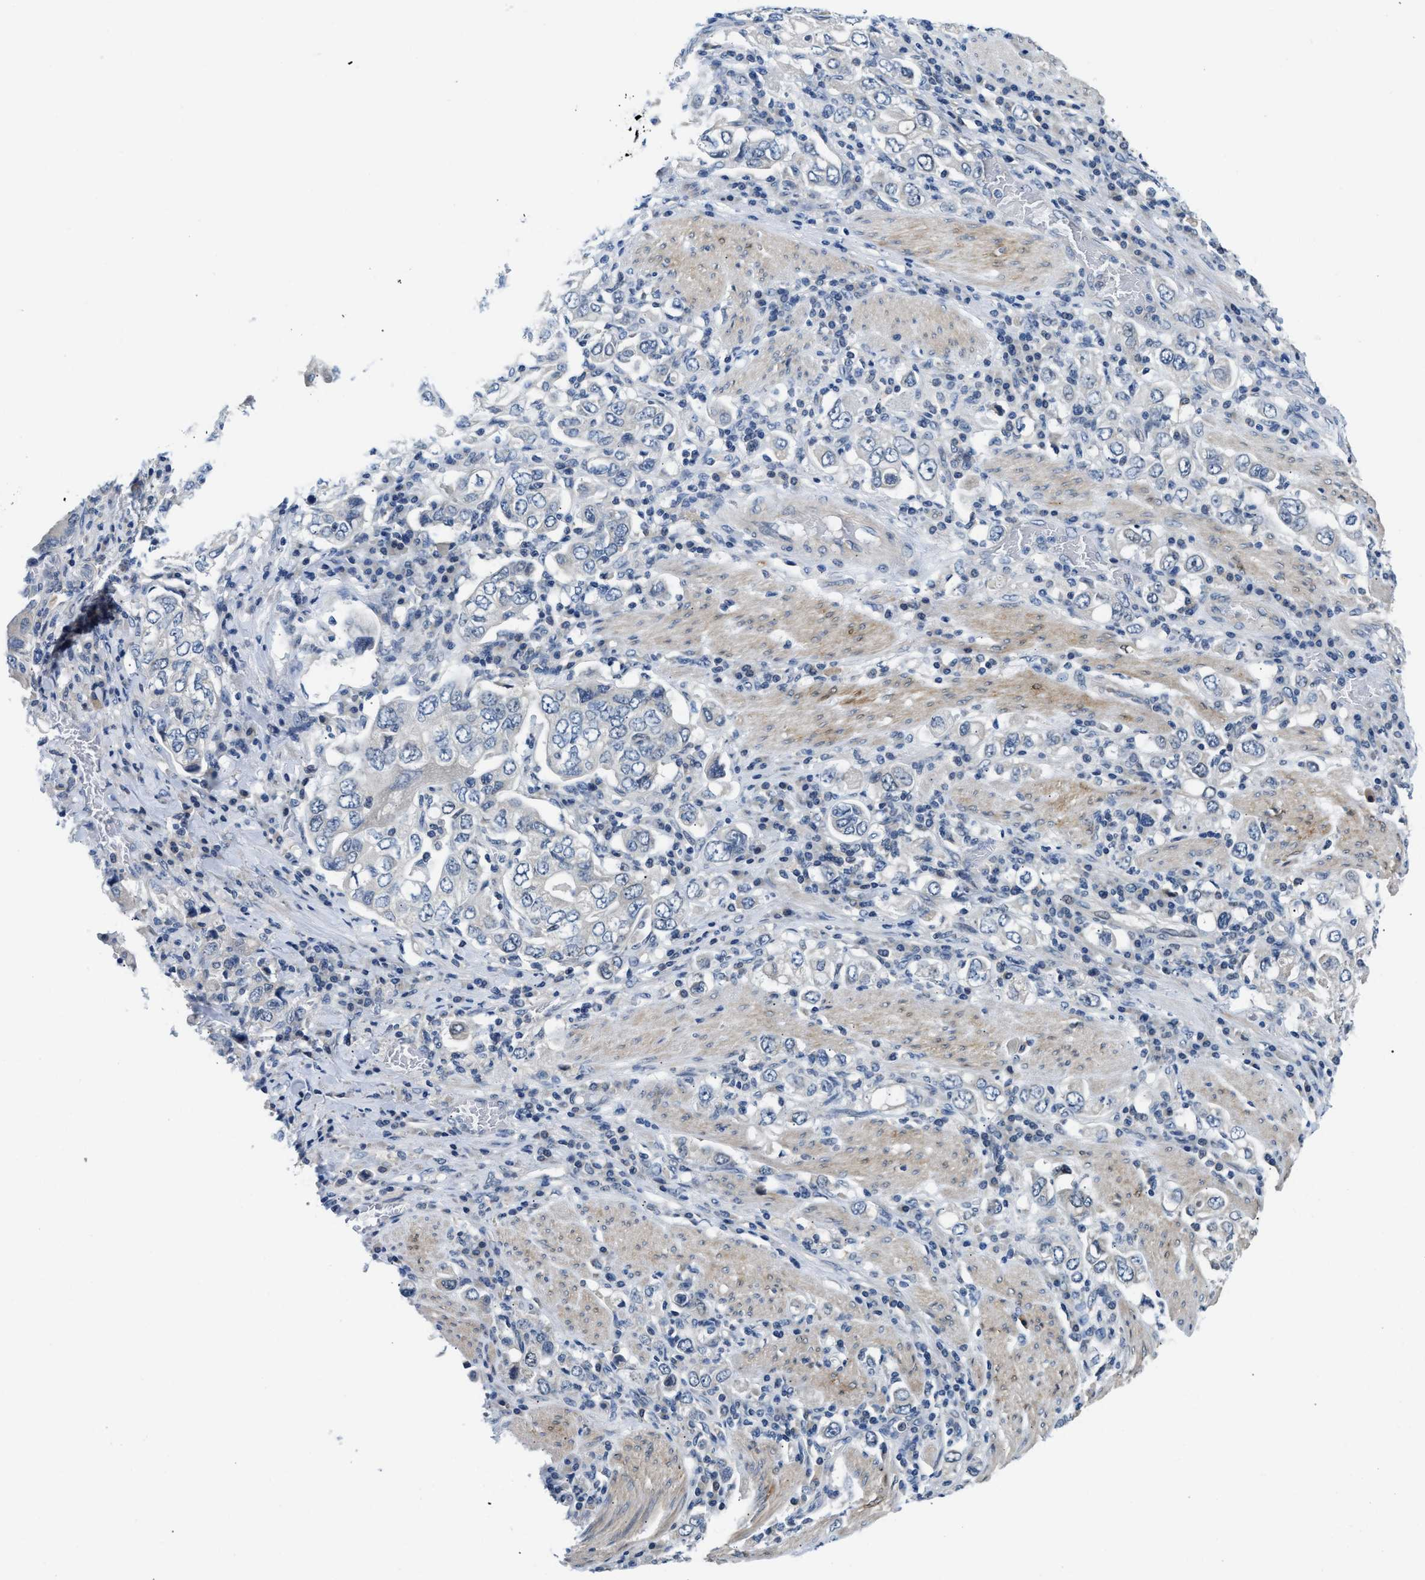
{"staining": {"intensity": "negative", "quantity": "none", "location": "none"}, "tissue": "stomach cancer", "cell_type": "Tumor cells", "image_type": "cancer", "snomed": [{"axis": "morphology", "description": "Adenocarcinoma, NOS"}, {"axis": "topography", "description": "Stomach, upper"}], "caption": "Image shows no protein expression in tumor cells of stomach cancer tissue.", "gene": "CLGN", "patient": {"sex": "male", "age": 62}}